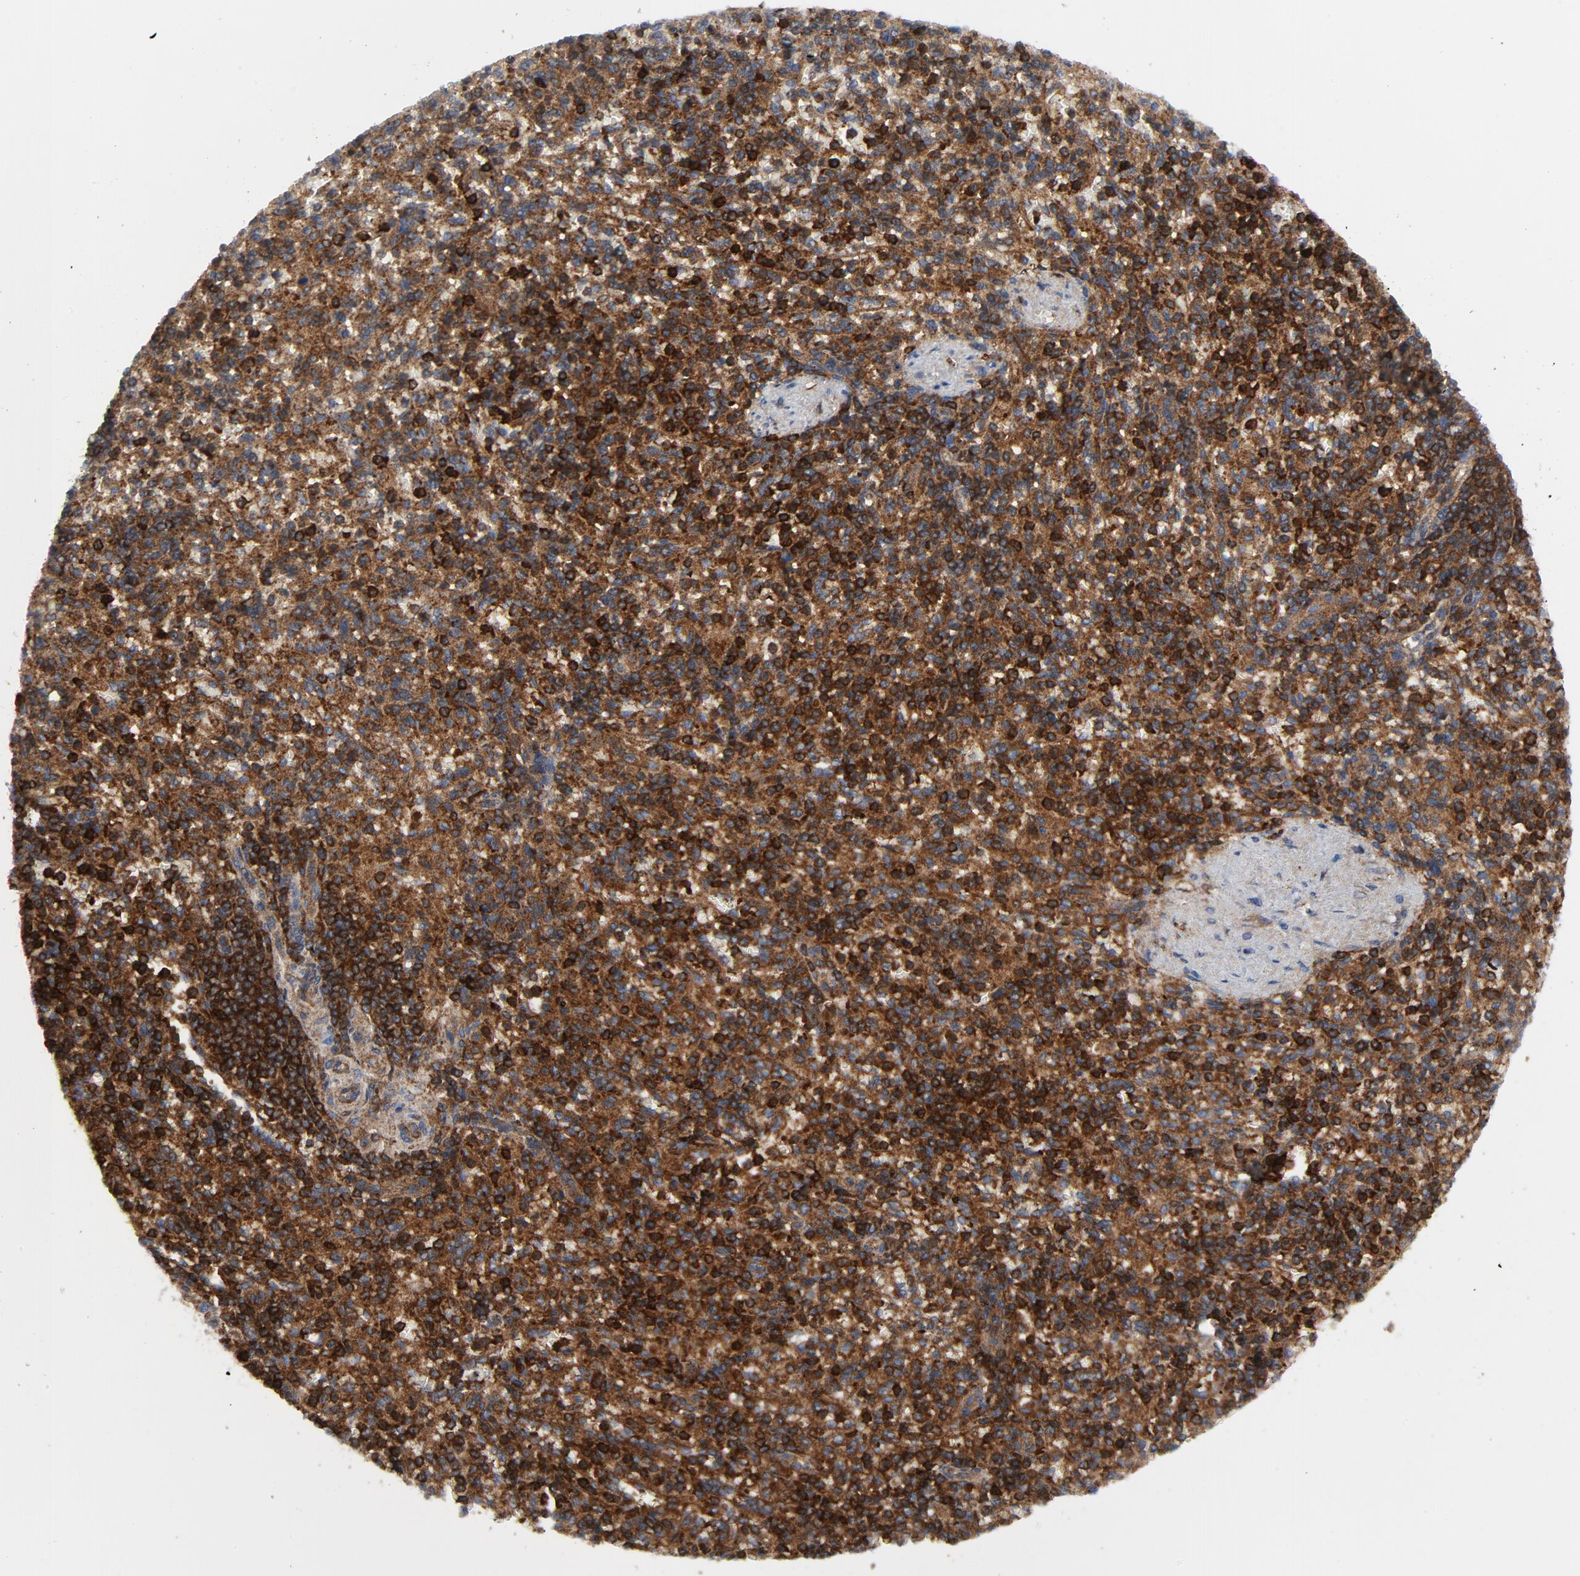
{"staining": {"intensity": "strong", "quantity": "25%-75%", "location": "cytoplasmic/membranous"}, "tissue": "spleen", "cell_type": "Cells in red pulp", "image_type": "normal", "snomed": [{"axis": "morphology", "description": "Normal tissue, NOS"}, {"axis": "topography", "description": "Spleen"}], "caption": "A brown stain labels strong cytoplasmic/membranous expression of a protein in cells in red pulp of benign human spleen.", "gene": "YES1", "patient": {"sex": "female", "age": 74}}